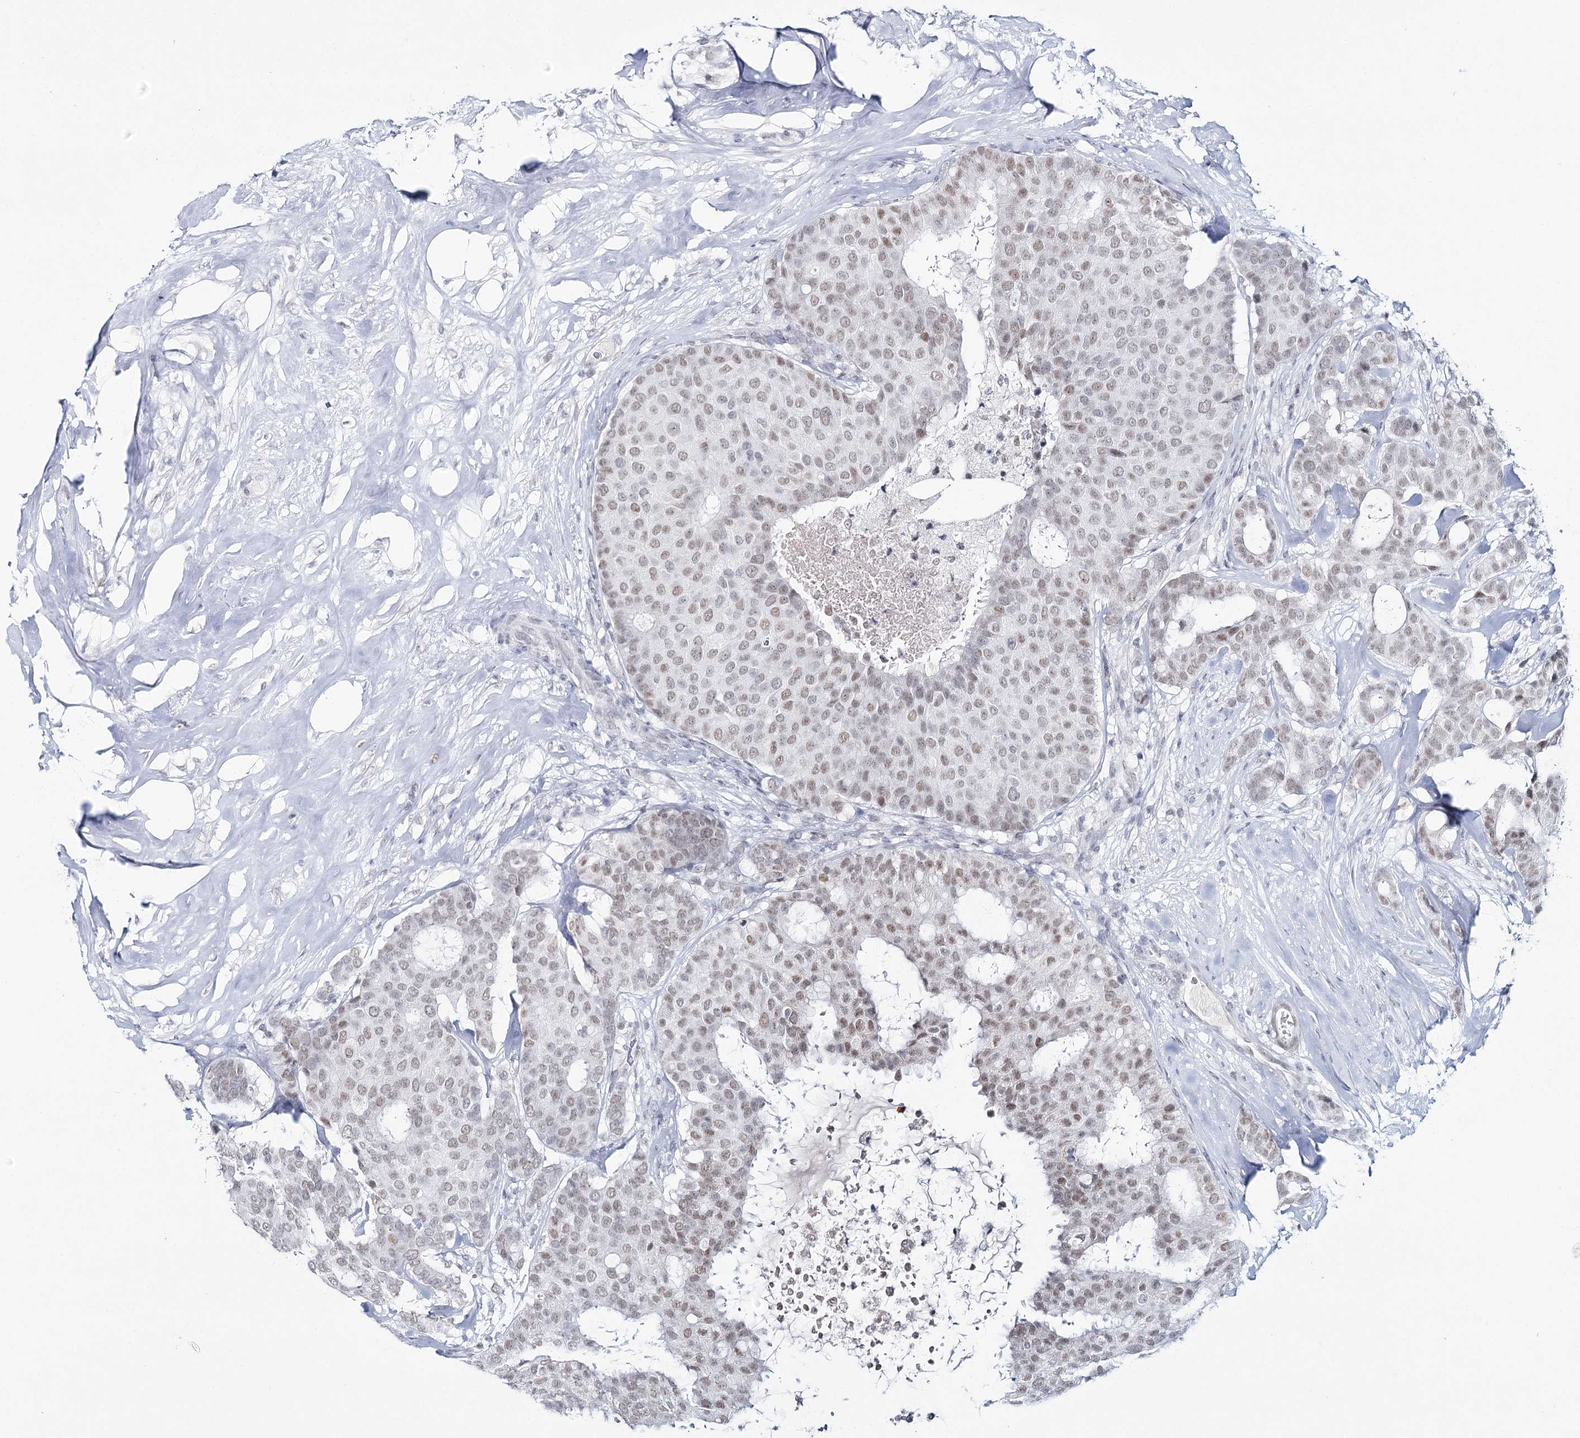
{"staining": {"intensity": "weak", "quantity": ">75%", "location": "nuclear"}, "tissue": "breast cancer", "cell_type": "Tumor cells", "image_type": "cancer", "snomed": [{"axis": "morphology", "description": "Duct carcinoma"}, {"axis": "topography", "description": "Breast"}], "caption": "A brown stain shows weak nuclear staining of a protein in human breast cancer (infiltrating ductal carcinoma) tumor cells.", "gene": "ZC3H8", "patient": {"sex": "female", "age": 75}}